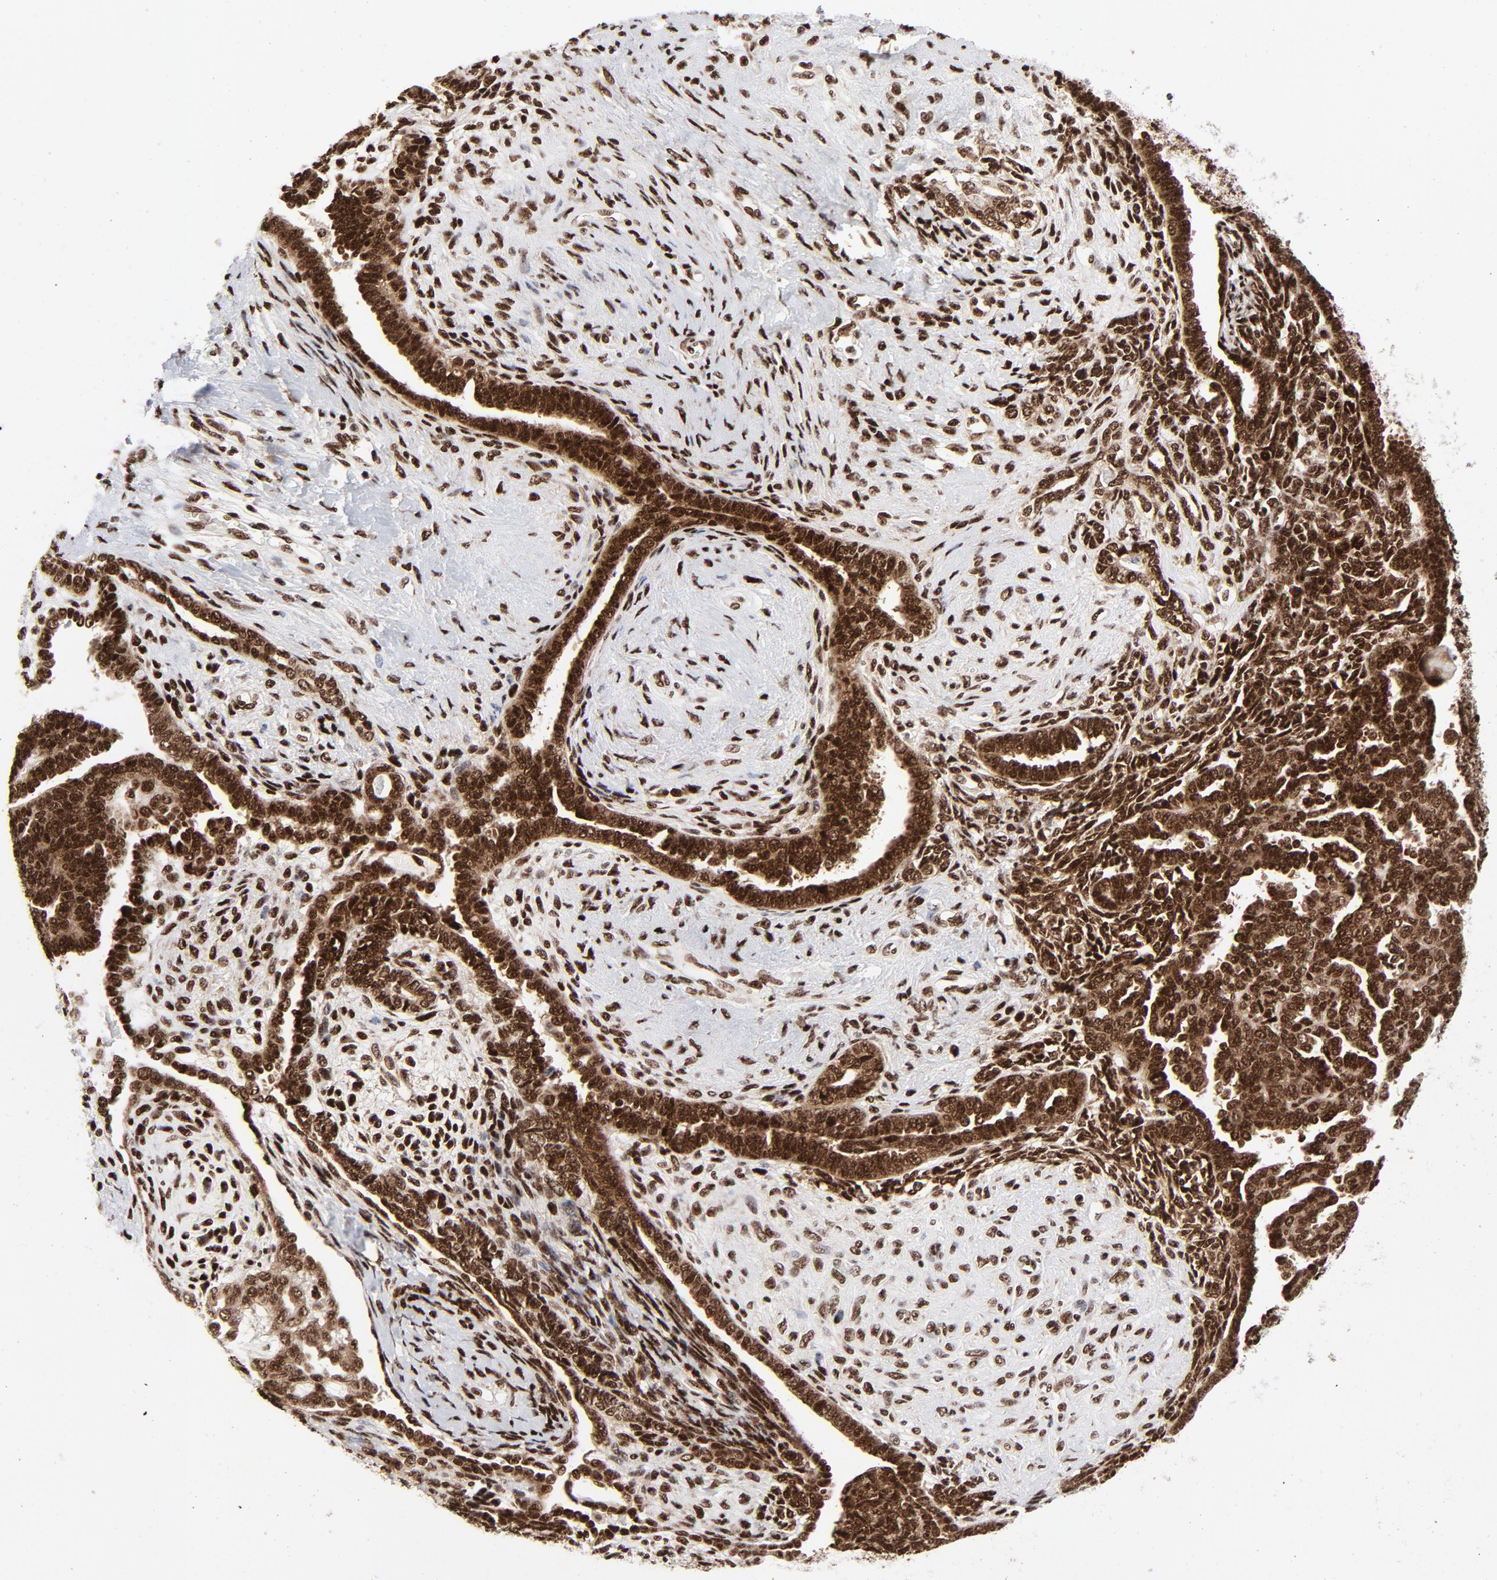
{"staining": {"intensity": "strong", "quantity": ">75%", "location": "nuclear"}, "tissue": "endometrial cancer", "cell_type": "Tumor cells", "image_type": "cancer", "snomed": [{"axis": "morphology", "description": "Neoplasm, malignant, NOS"}, {"axis": "topography", "description": "Endometrium"}], "caption": "The micrograph shows a brown stain indicating the presence of a protein in the nuclear of tumor cells in endometrial cancer (neoplasm (malignant)).", "gene": "NFYB", "patient": {"sex": "female", "age": 74}}